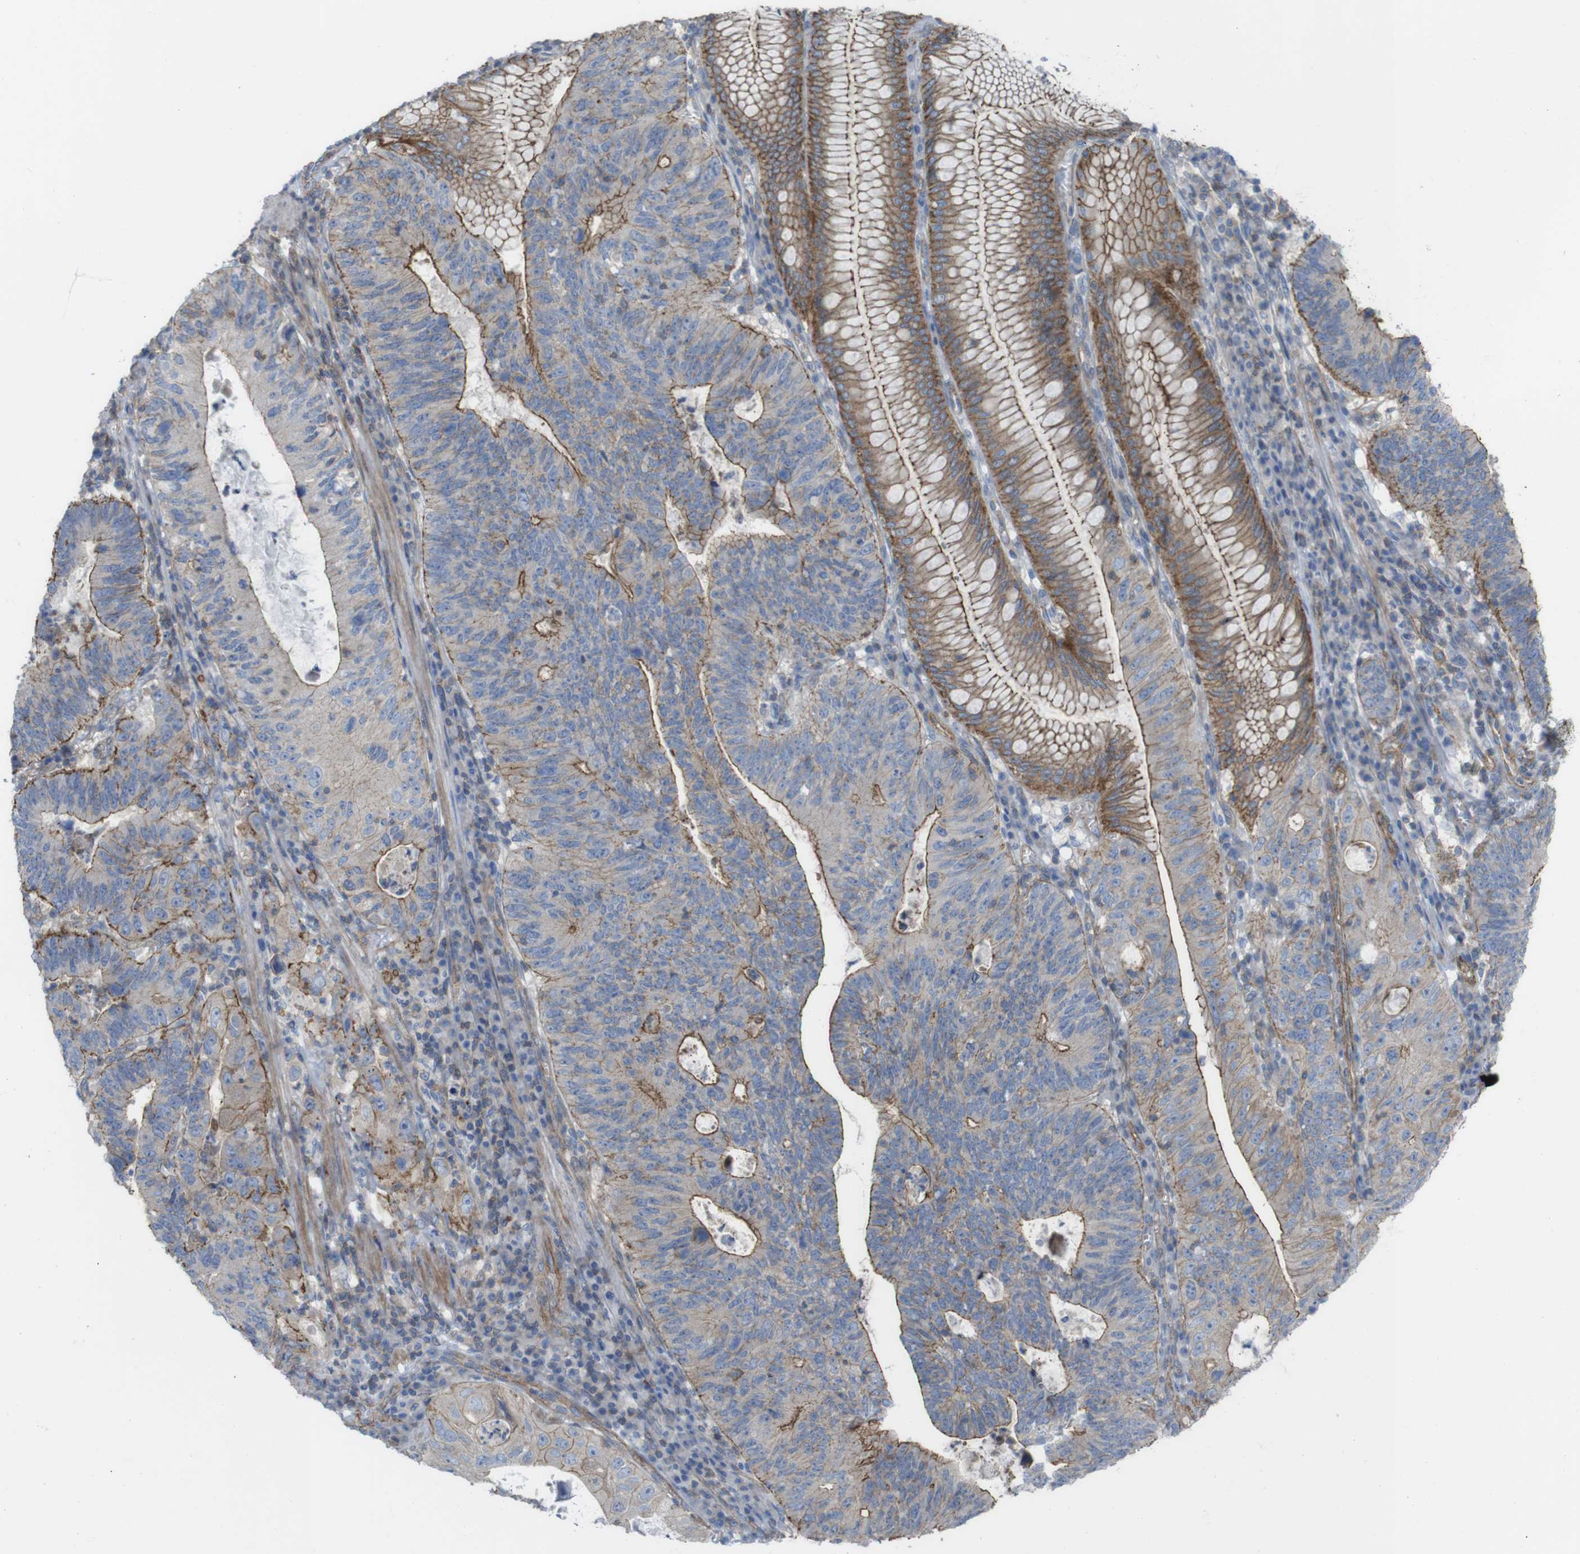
{"staining": {"intensity": "moderate", "quantity": "25%-75%", "location": "cytoplasmic/membranous"}, "tissue": "stomach cancer", "cell_type": "Tumor cells", "image_type": "cancer", "snomed": [{"axis": "morphology", "description": "Adenocarcinoma, NOS"}, {"axis": "topography", "description": "Stomach"}], "caption": "Human adenocarcinoma (stomach) stained with a brown dye demonstrates moderate cytoplasmic/membranous positive expression in approximately 25%-75% of tumor cells.", "gene": "PREX2", "patient": {"sex": "male", "age": 59}}